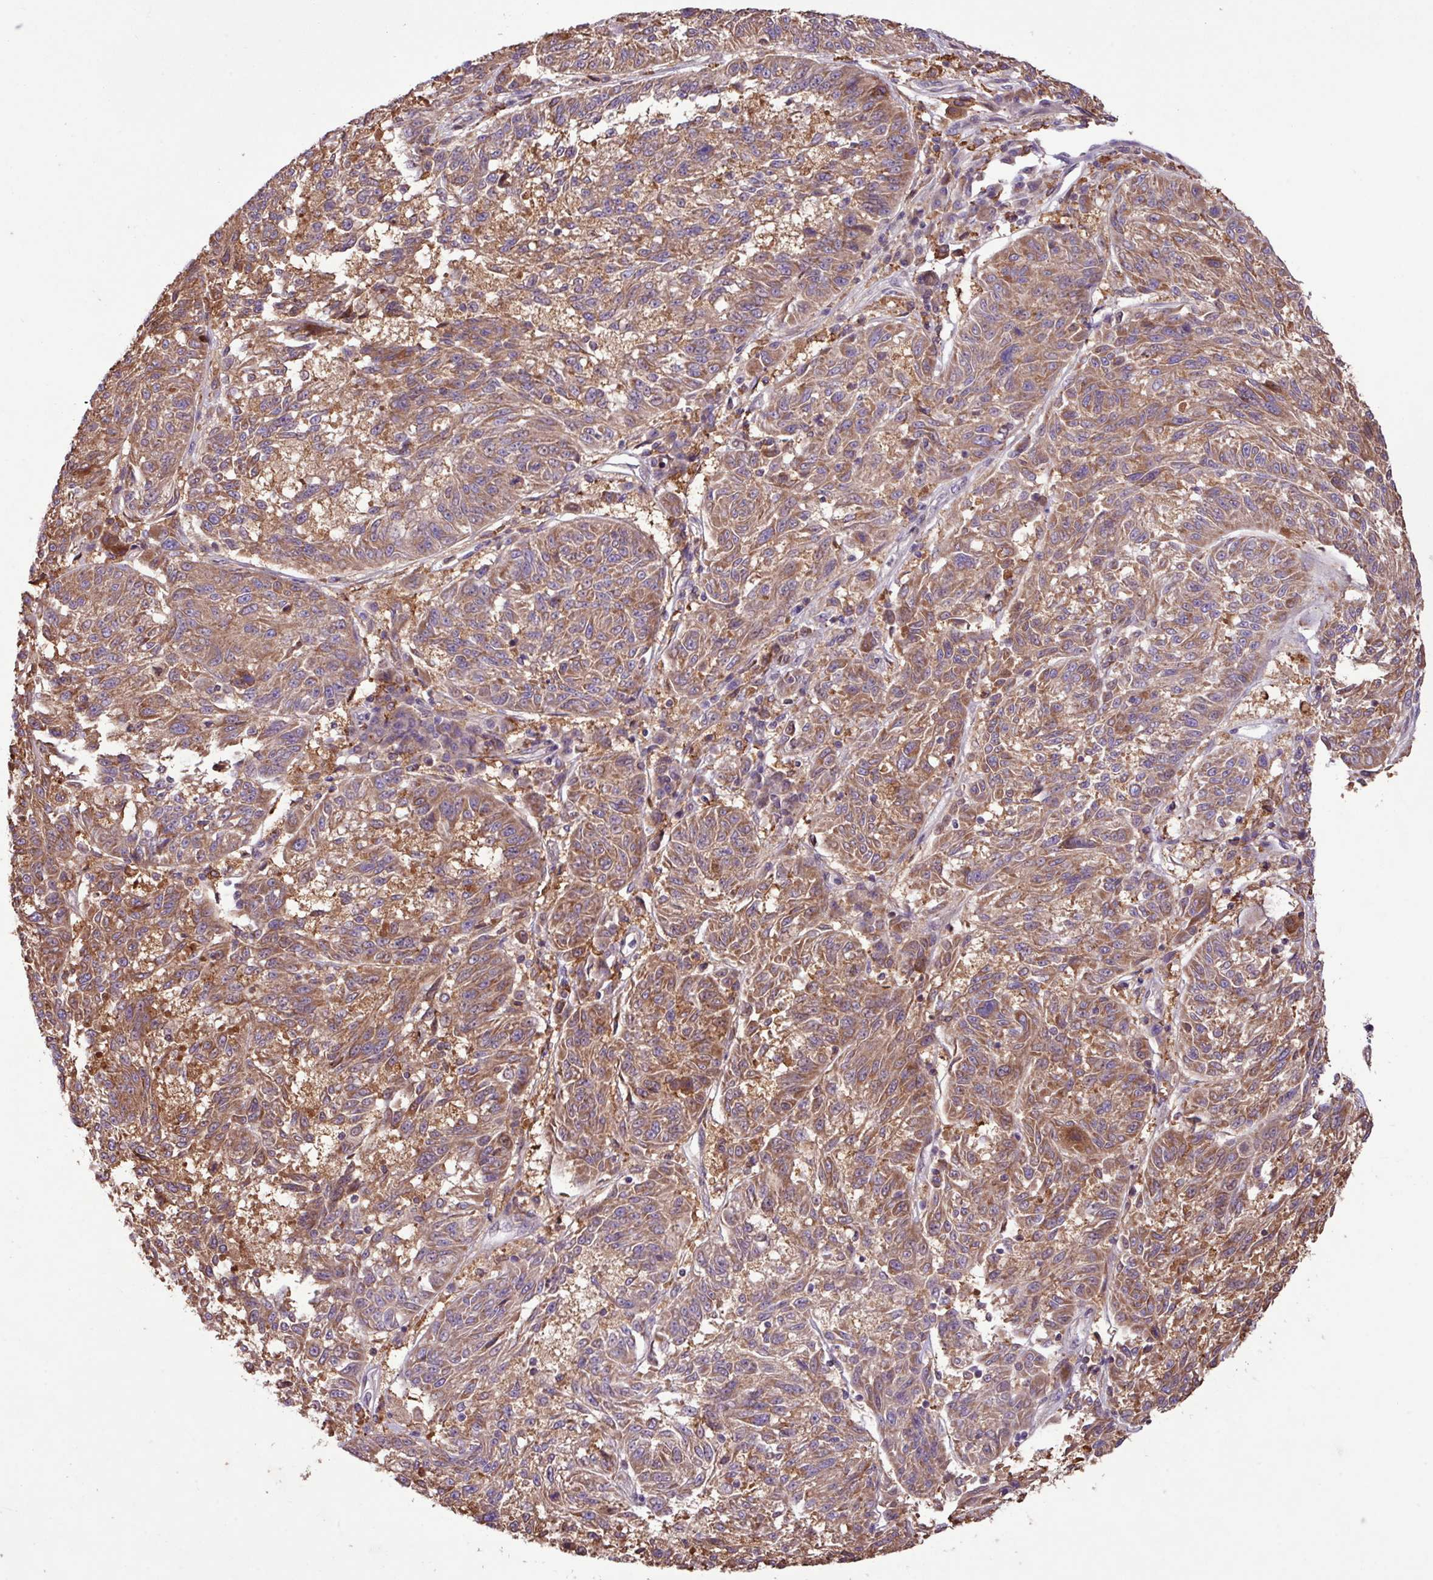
{"staining": {"intensity": "moderate", "quantity": ">75%", "location": "cytoplasmic/membranous"}, "tissue": "melanoma", "cell_type": "Tumor cells", "image_type": "cancer", "snomed": [{"axis": "morphology", "description": "Malignant melanoma, NOS"}, {"axis": "topography", "description": "Skin"}], "caption": "There is medium levels of moderate cytoplasmic/membranous staining in tumor cells of malignant melanoma, as demonstrated by immunohistochemical staining (brown color).", "gene": "ARHGEF25", "patient": {"sex": "male", "age": 53}}